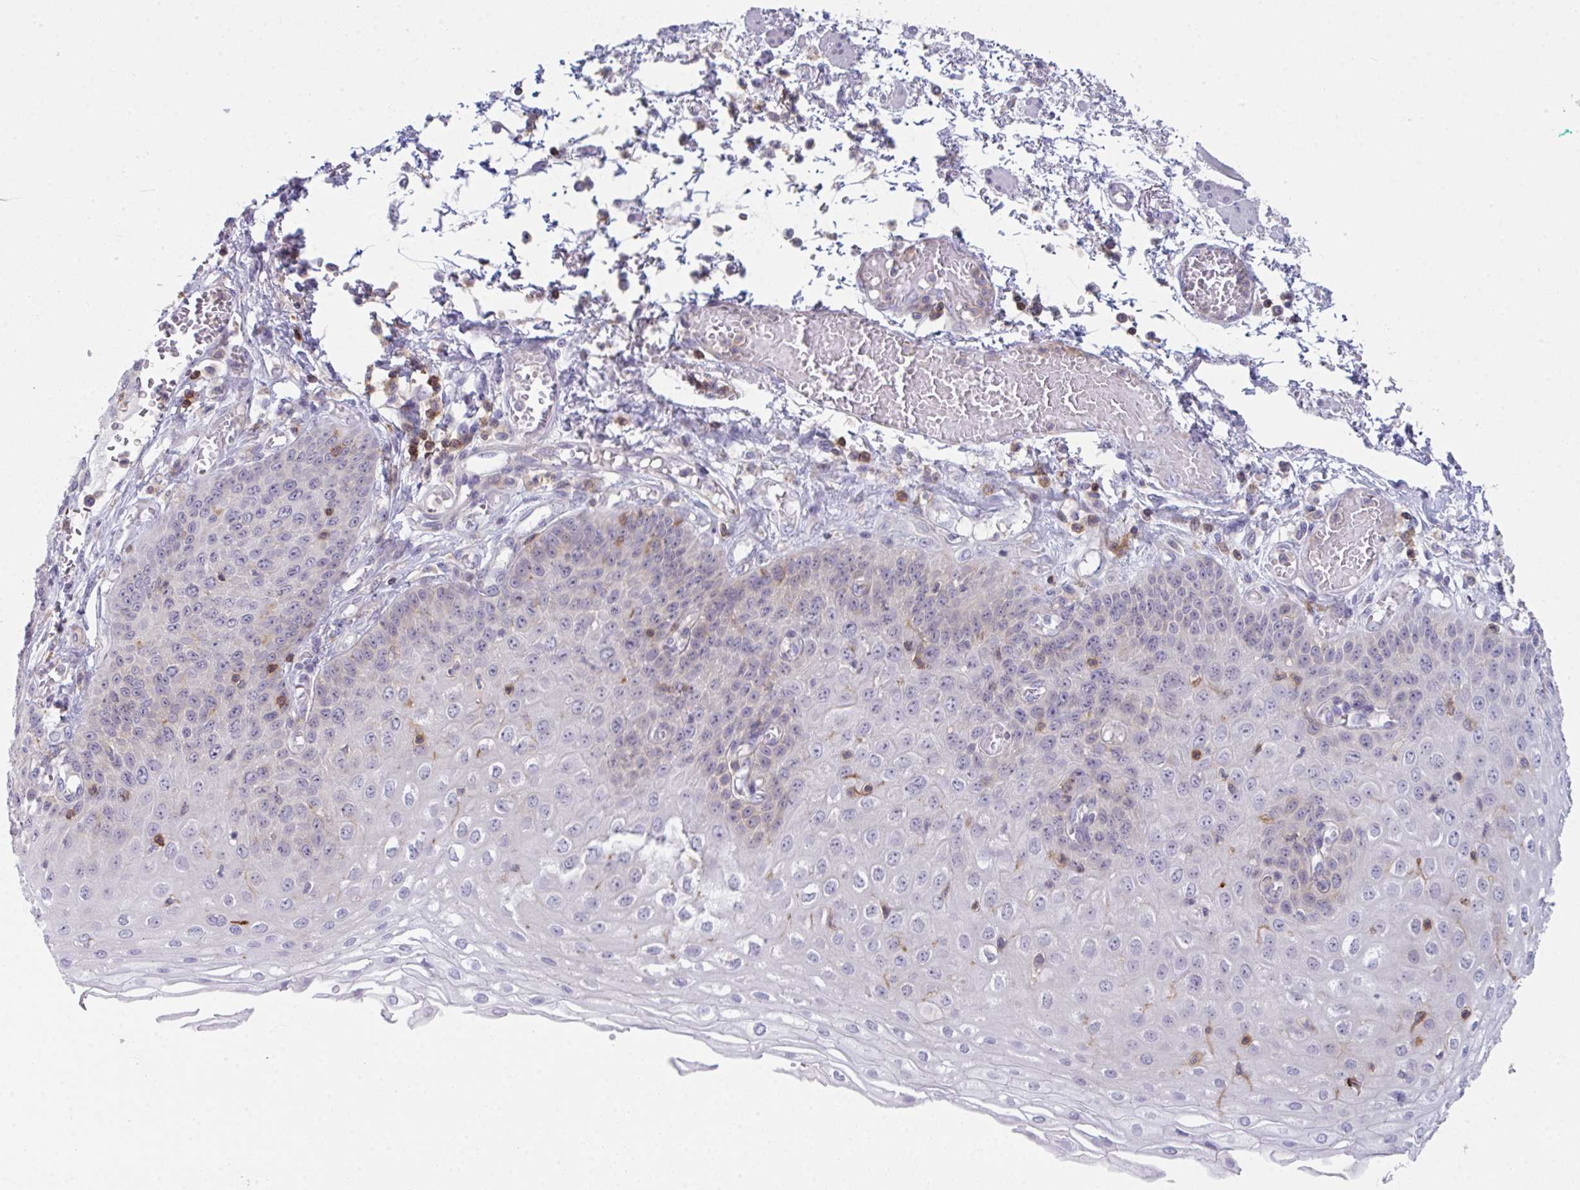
{"staining": {"intensity": "negative", "quantity": "none", "location": "none"}, "tissue": "esophagus", "cell_type": "Squamous epithelial cells", "image_type": "normal", "snomed": [{"axis": "morphology", "description": "Normal tissue, NOS"}, {"axis": "morphology", "description": "Adenocarcinoma, NOS"}, {"axis": "topography", "description": "Esophagus"}], "caption": "High power microscopy image of an immunohistochemistry micrograph of normal esophagus, revealing no significant expression in squamous epithelial cells.", "gene": "CD80", "patient": {"sex": "male", "age": 81}}